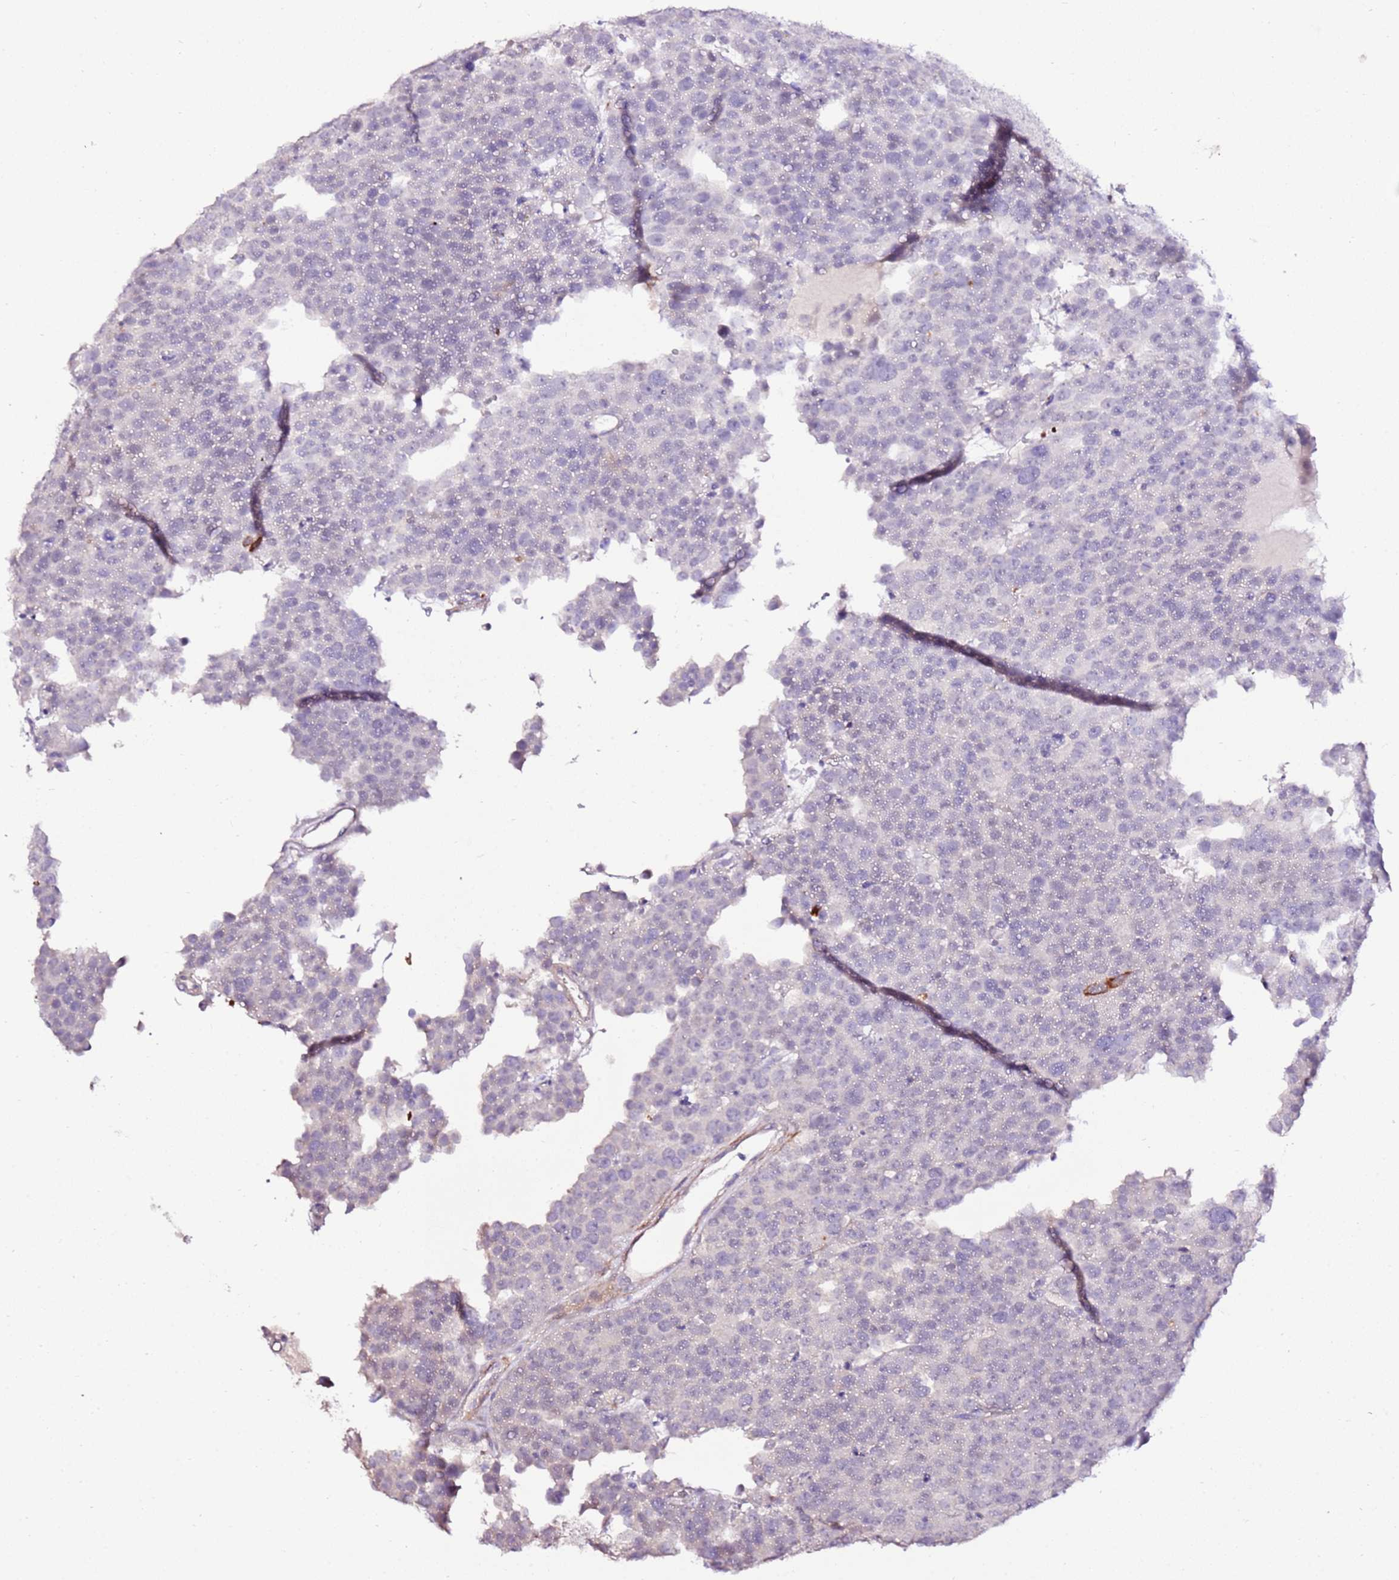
{"staining": {"intensity": "negative", "quantity": "none", "location": "none"}, "tissue": "testis cancer", "cell_type": "Tumor cells", "image_type": "cancer", "snomed": [{"axis": "morphology", "description": "Seminoma, NOS"}, {"axis": "topography", "description": "Testis"}], "caption": "Immunohistochemical staining of human testis cancer displays no significant expression in tumor cells.", "gene": "ART5", "patient": {"sex": "male", "age": 71}}